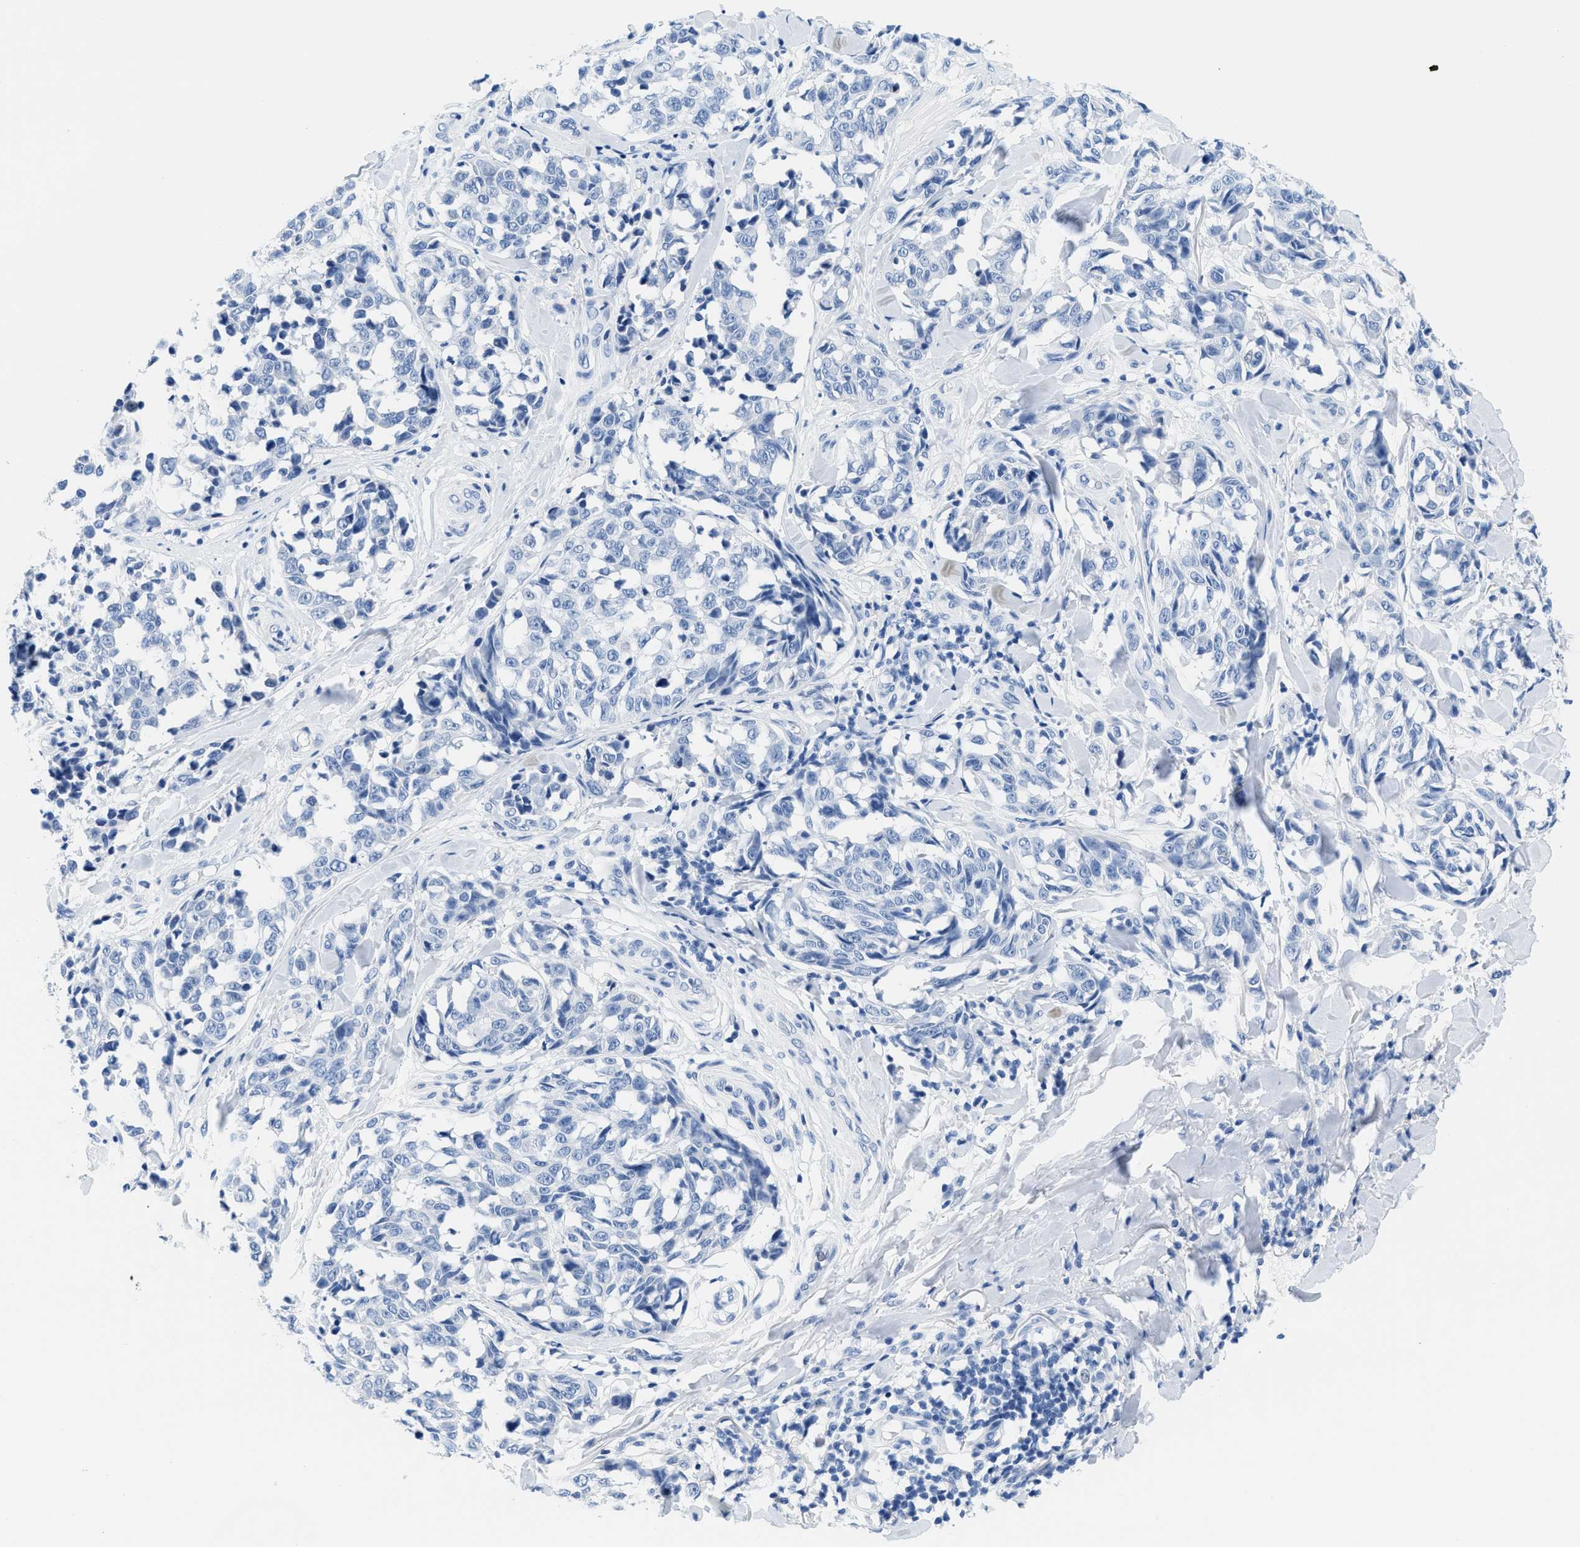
{"staining": {"intensity": "negative", "quantity": "none", "location": "none"}, "tissue": "melanoma", "cell_type": "Tumor cells", "image_type": "cancer", "snomed": [{"axis": "morphology", "description": "Malignant melanoma, NOS"}, {"axis": "topography", "description": "Skin"}], "caption": "A photomicrograph of melanoma stained for a protein exhibits no brown staining in tumor cells.", "gene": "GSN", "patient": {"sex": "female", "age": 64}}